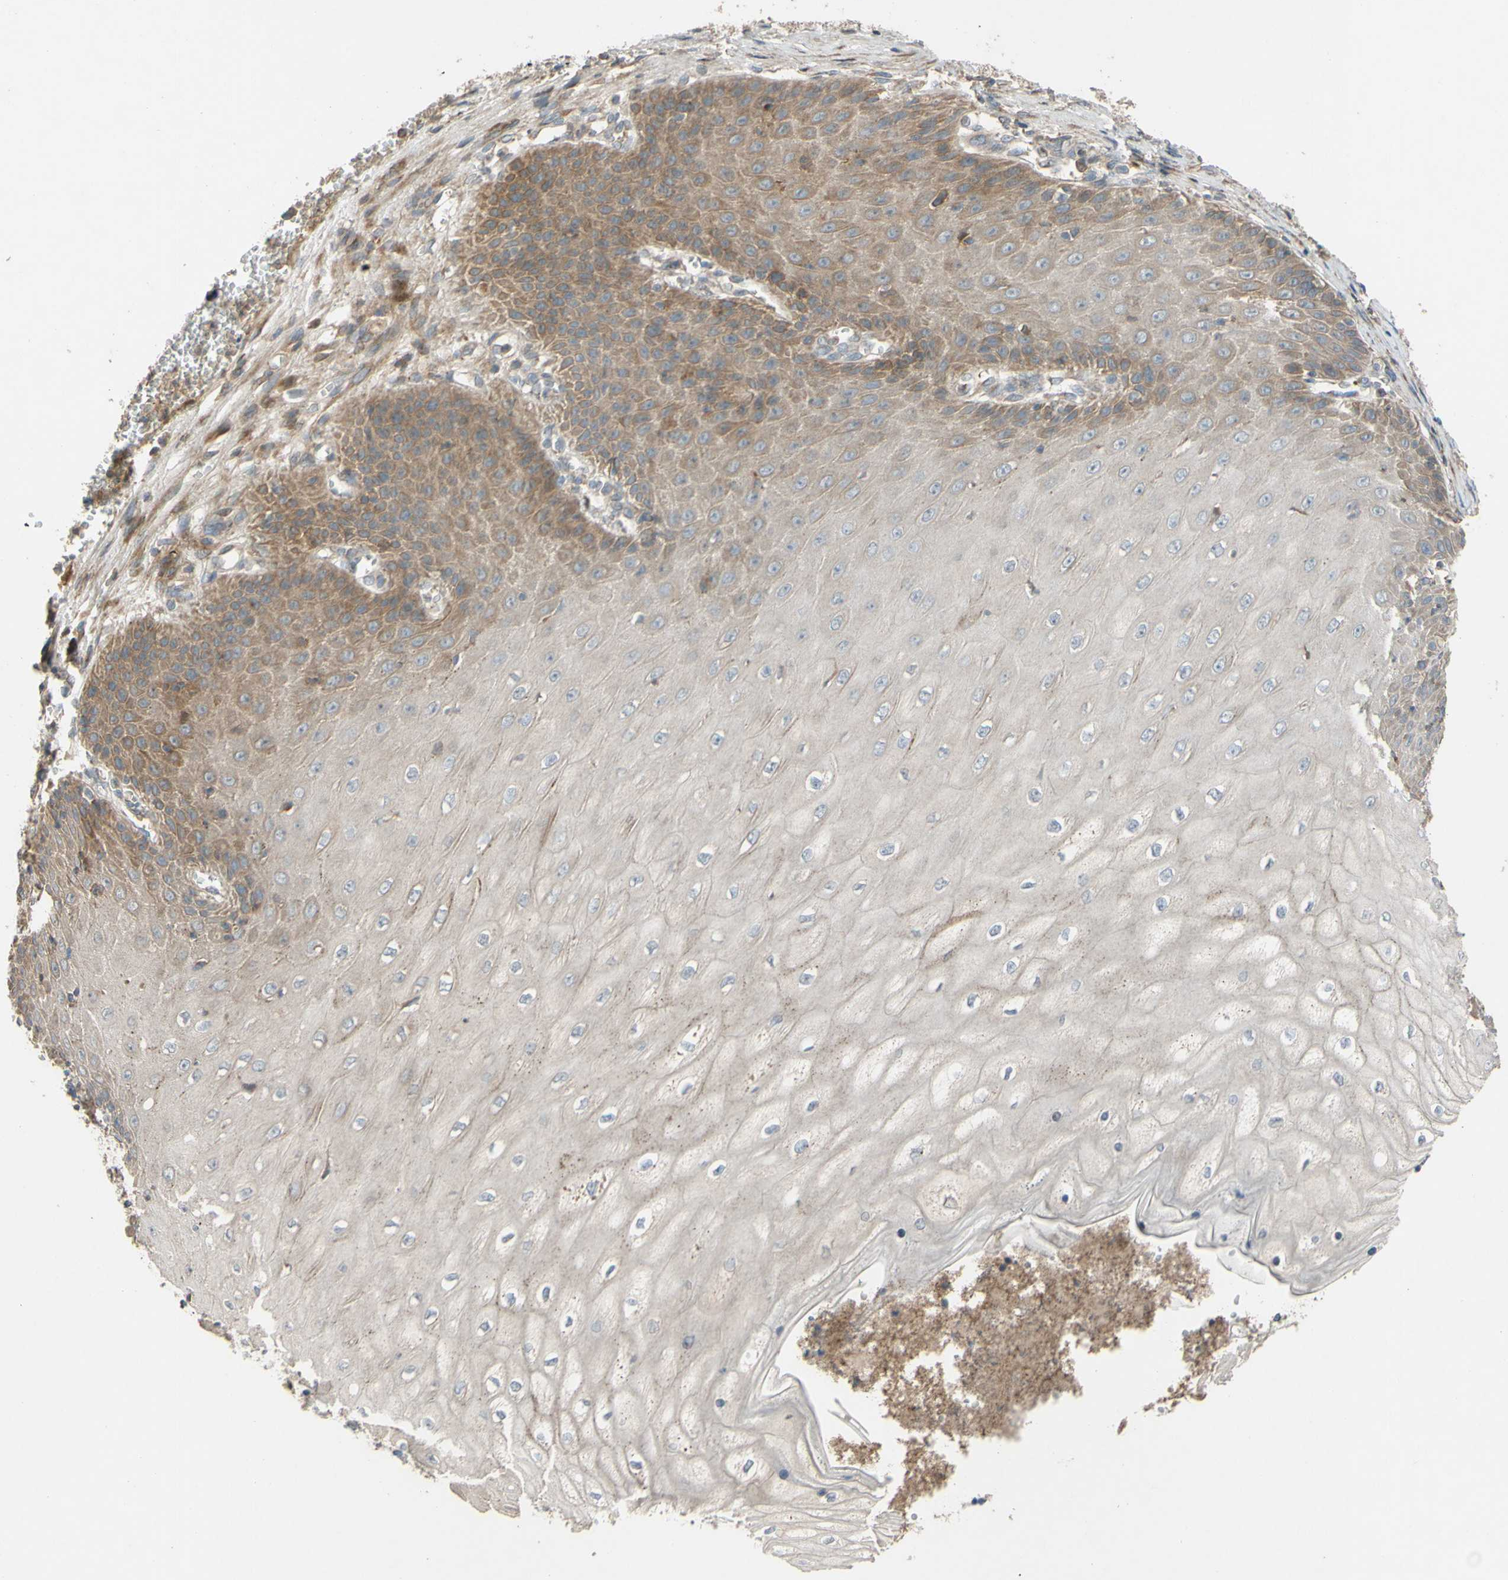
{"staining": {"intensity": "weak", "quantity": "<25%", "location": "cytoplasmic/membranous"}, "tissue": "cervical cancer", "cell_type": "Tumor cells", "image_type": "cancer", "snomed": [{"axis": "morphology", "description": "Squamous cell carcinoma, NOS"}, {"axis": "topography", "description": "Cervix"}], "caption": "Immunohistochemistry image of neoplastic tissue: squamous cell carcinoma (cervical) stained with DAB (3,3'-diaminobenzidine) shows no significant protein expression in tumor cells.", "gene": "SPTLC1", "patient": {"sex": "female", "age": 35}}